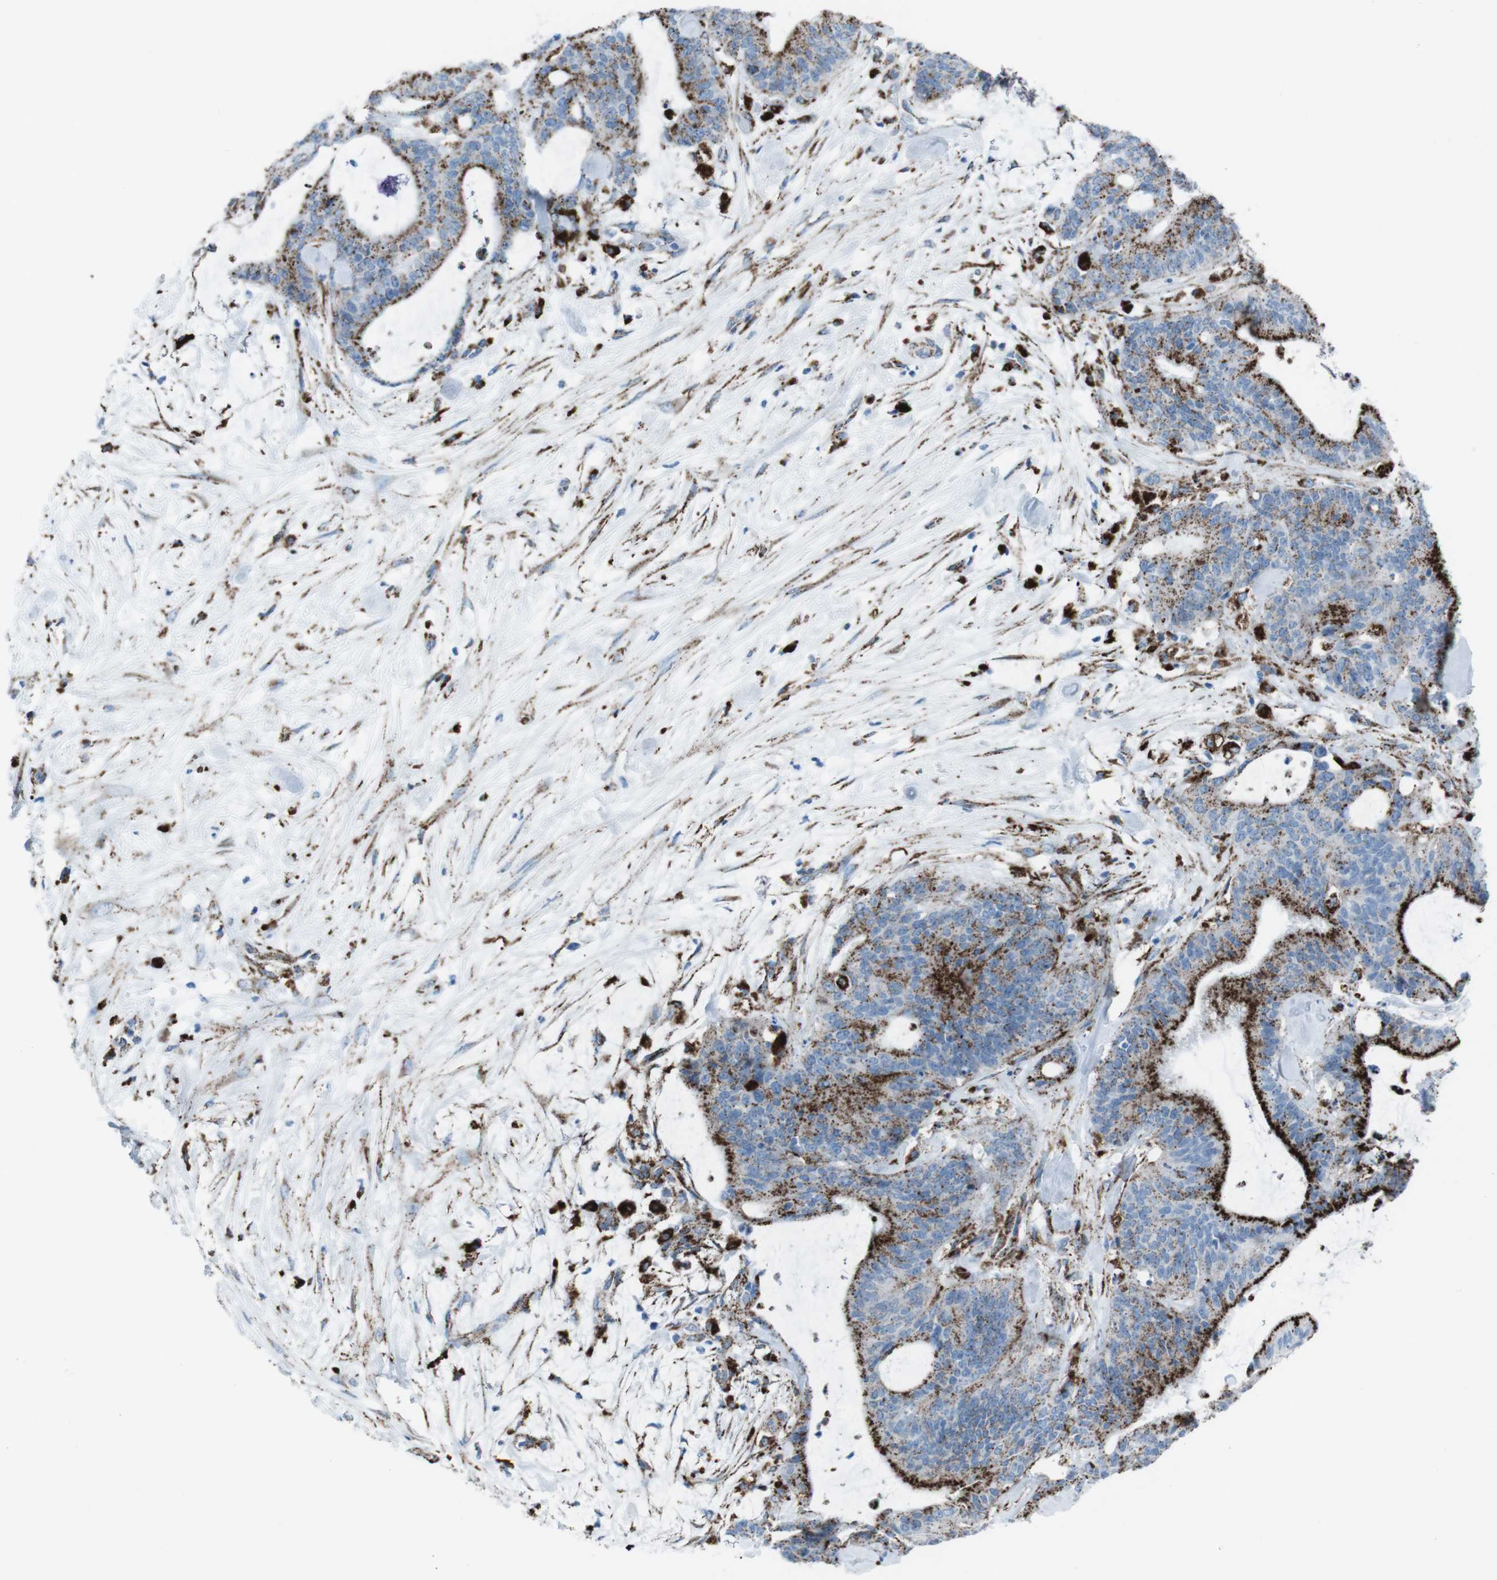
{"staining": {"intensity": "strong", "quantity": ">75%", "location": "cytoplasmic/membranous"}, "tissue": "liver cancer", "cell_type": "Tumor cells", "image_type": "cancer", "snomed": [{"axis": "morphology", "description": "Cholangiocarcinoma"}, {"axis": "topography", "description": "Liver"}], "caption": "Strong cytoplasmic/membranous protein expression is identified in about >75% of tumor cells in liver cancer (cholangiocarcinoma).", "gene": "SCARB2", "patient": {"sex": "female", "age": 73}}